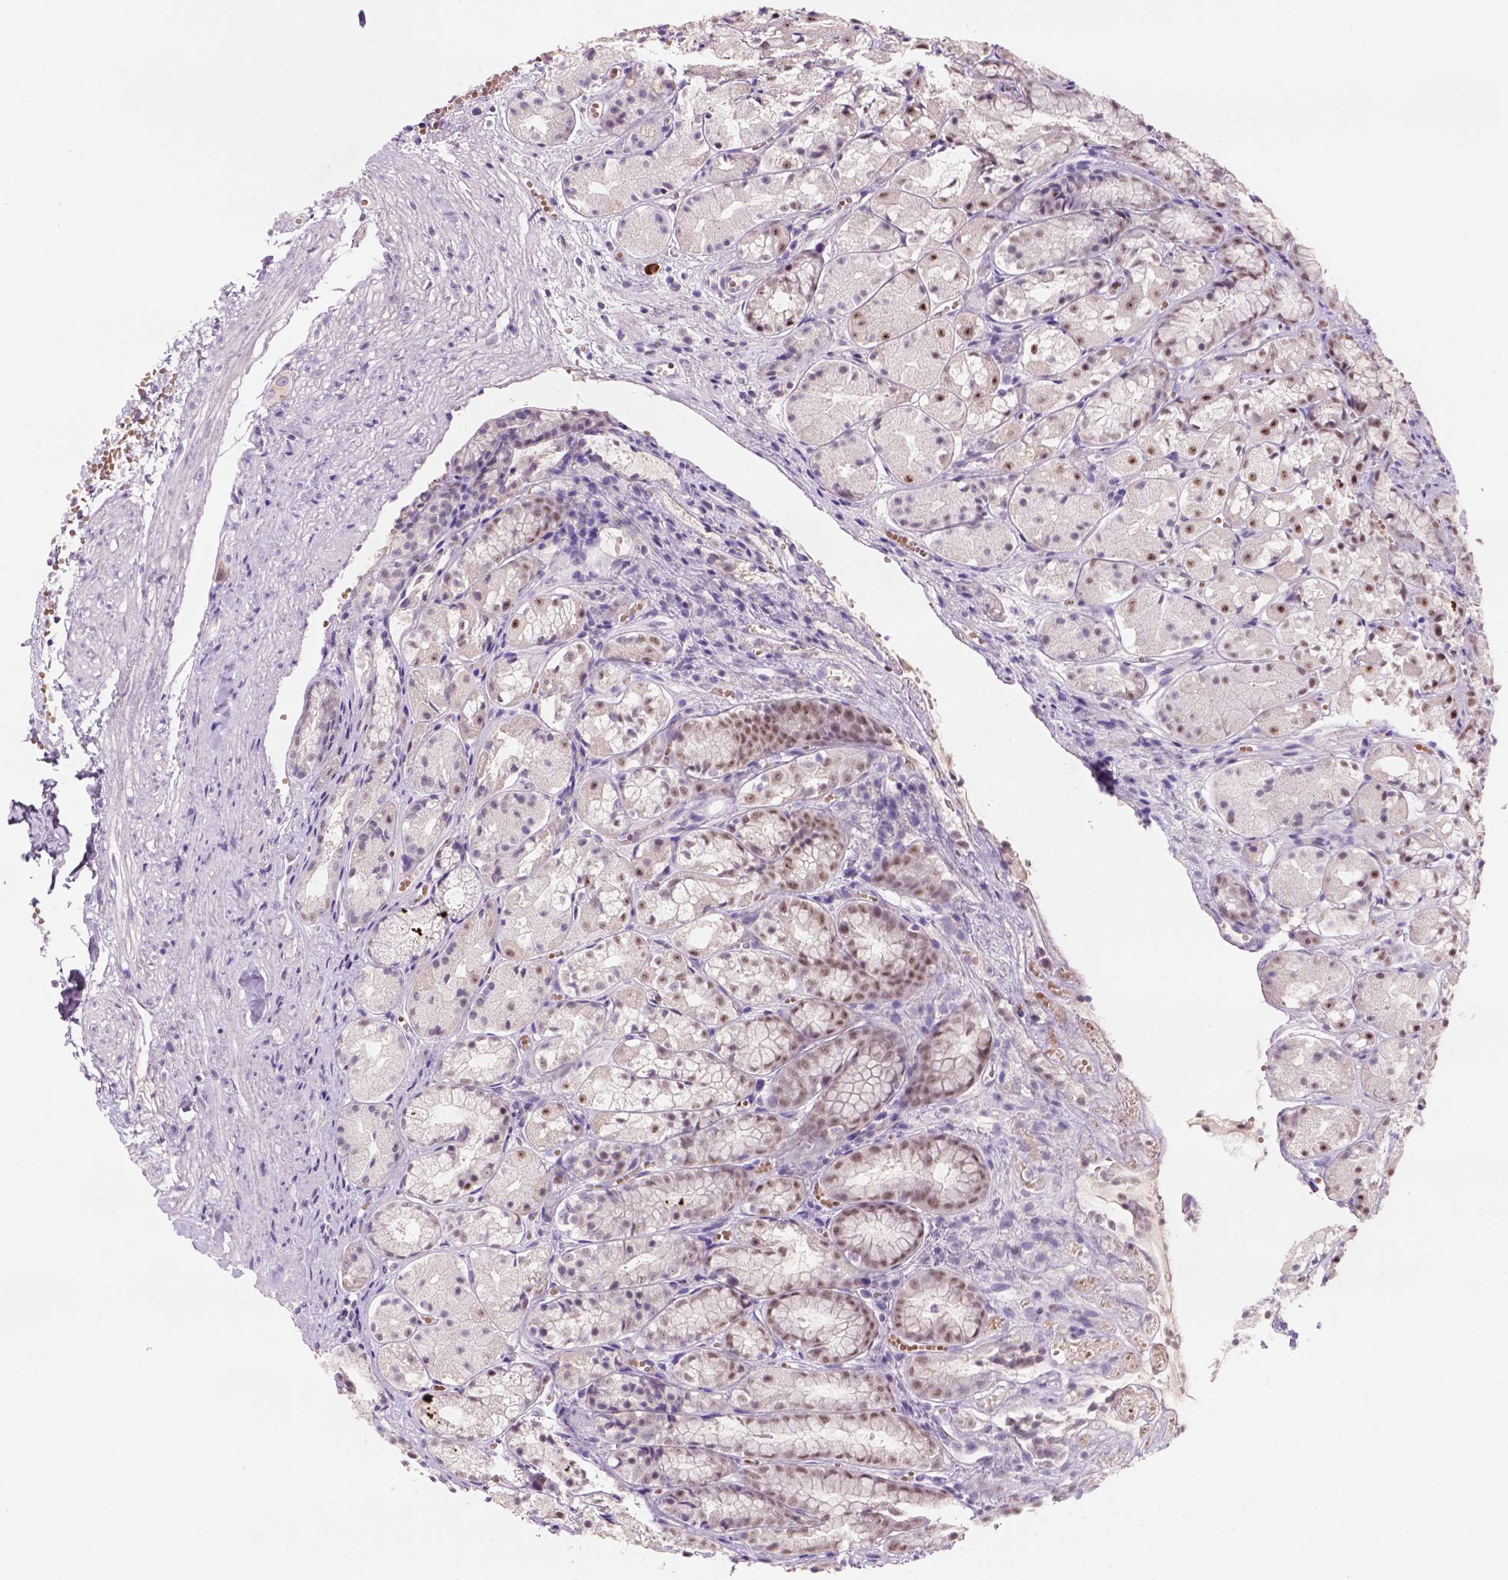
{"staining": {"intensity": "moderate", "quantity": "<25%", "location": "nuclear"}, "tissue": "stomach", "cell_type": "Glandular cells", "image_type": "normal", "snomed": [{"axis": "morphology", "description": "Normal tissue, NOS"}, {"axis": "topography", "description": "Stomach"}], "caption": "This micrograph reveals unremarkable stomach stained with immunohistochemistry to label a protein in brown. The nuclear of glandular cells show moderate positivity for the protein. Nuclei are counter-stained blue.", "gene": "ZMAT4", "patient": {"sex": "male", "age": 70}}